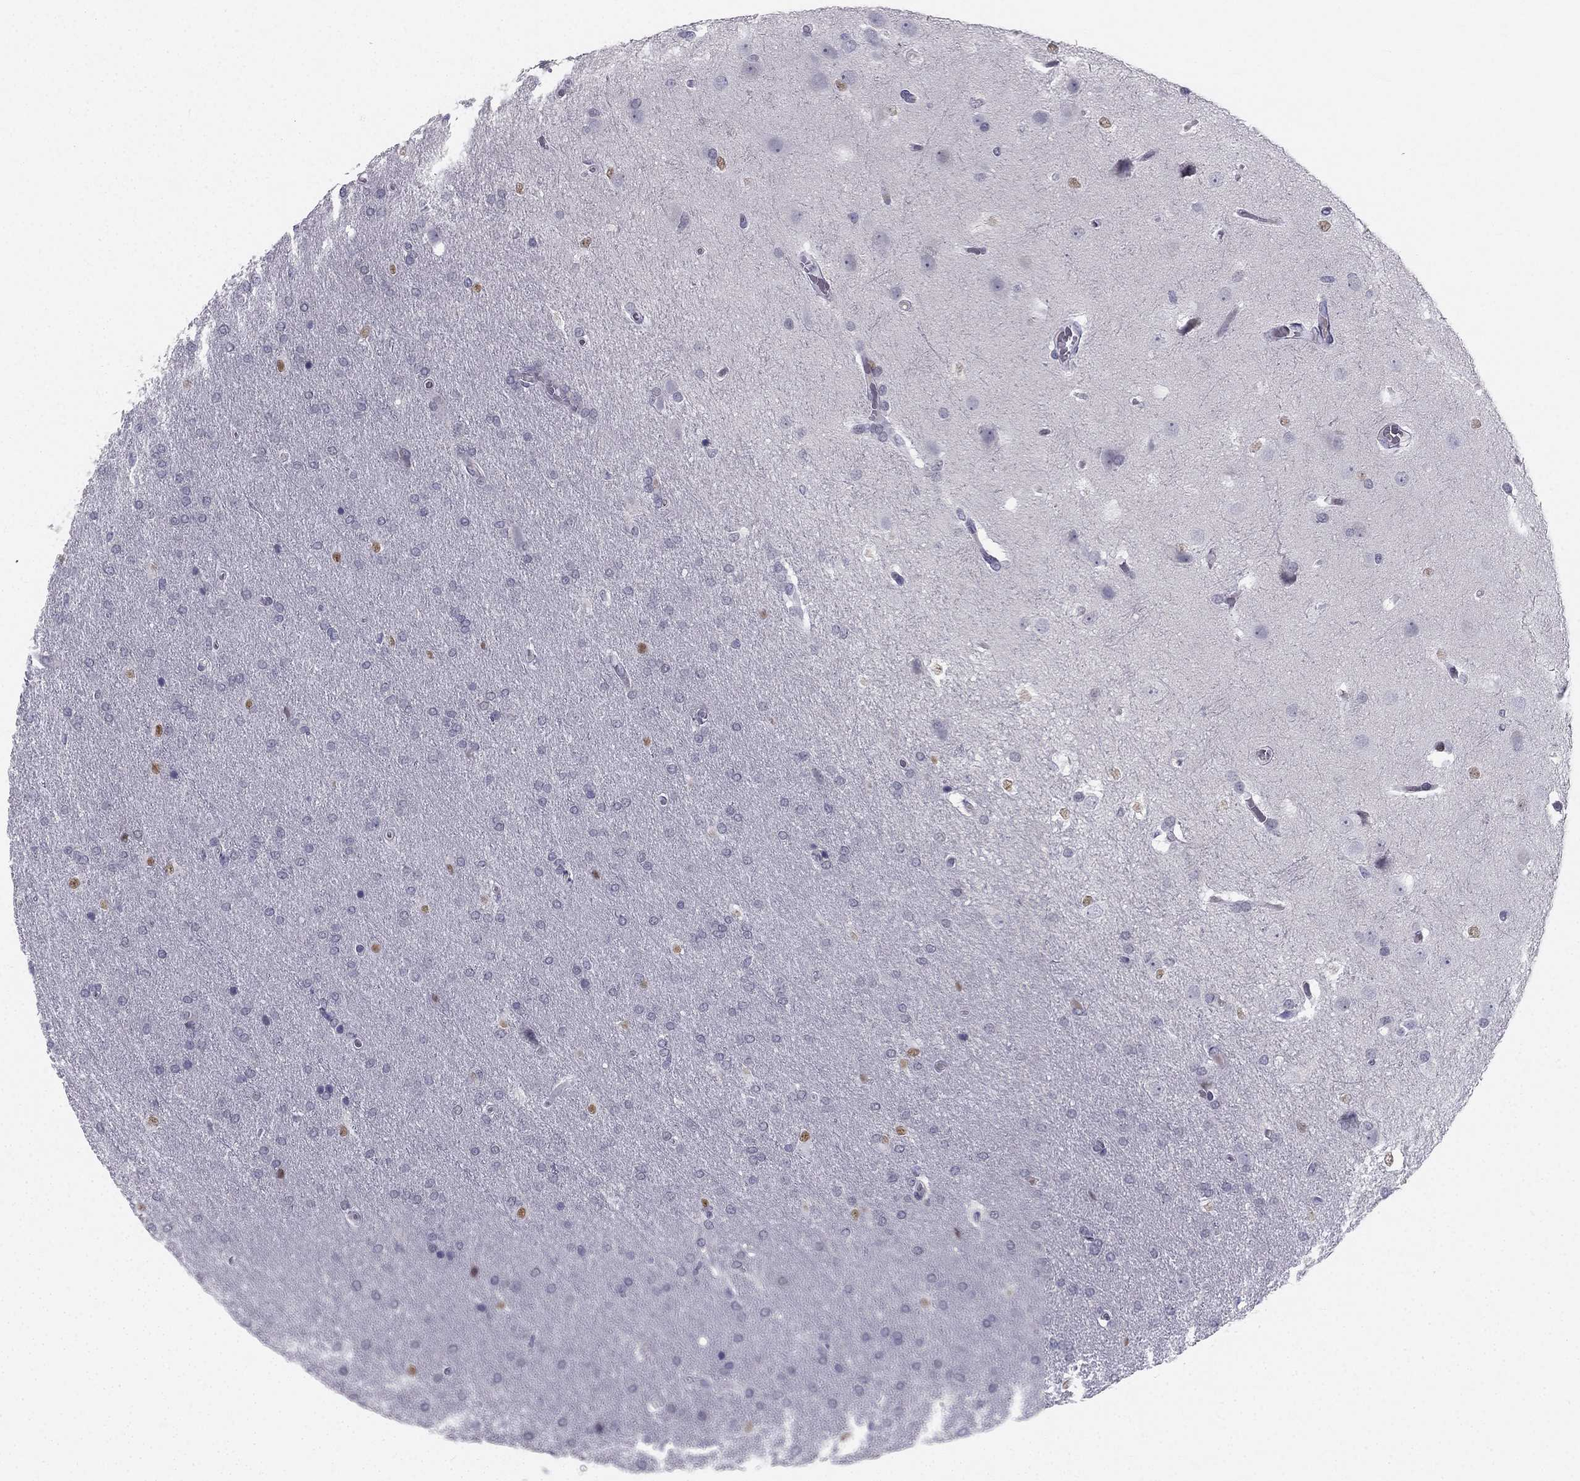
{"staining": {"intensity": "negative", "quantity": "none", "location": "none"}, "tissue": "glioma", "cell_type": "Tumor cells", "image_type": "cancer", "snomed": [{"axis": "morphology", "description": "Glioma, malignant, Low grade"}, {"axis": "topography", "description": "Brain"}], "caption": "The immunohistochemistry (IHC) image has no significant positivity in tumor cells of malignant glioma (low-grade) tissue.", "gene": "TRPS1", "patient": {"sex": "female", "age": 32}}